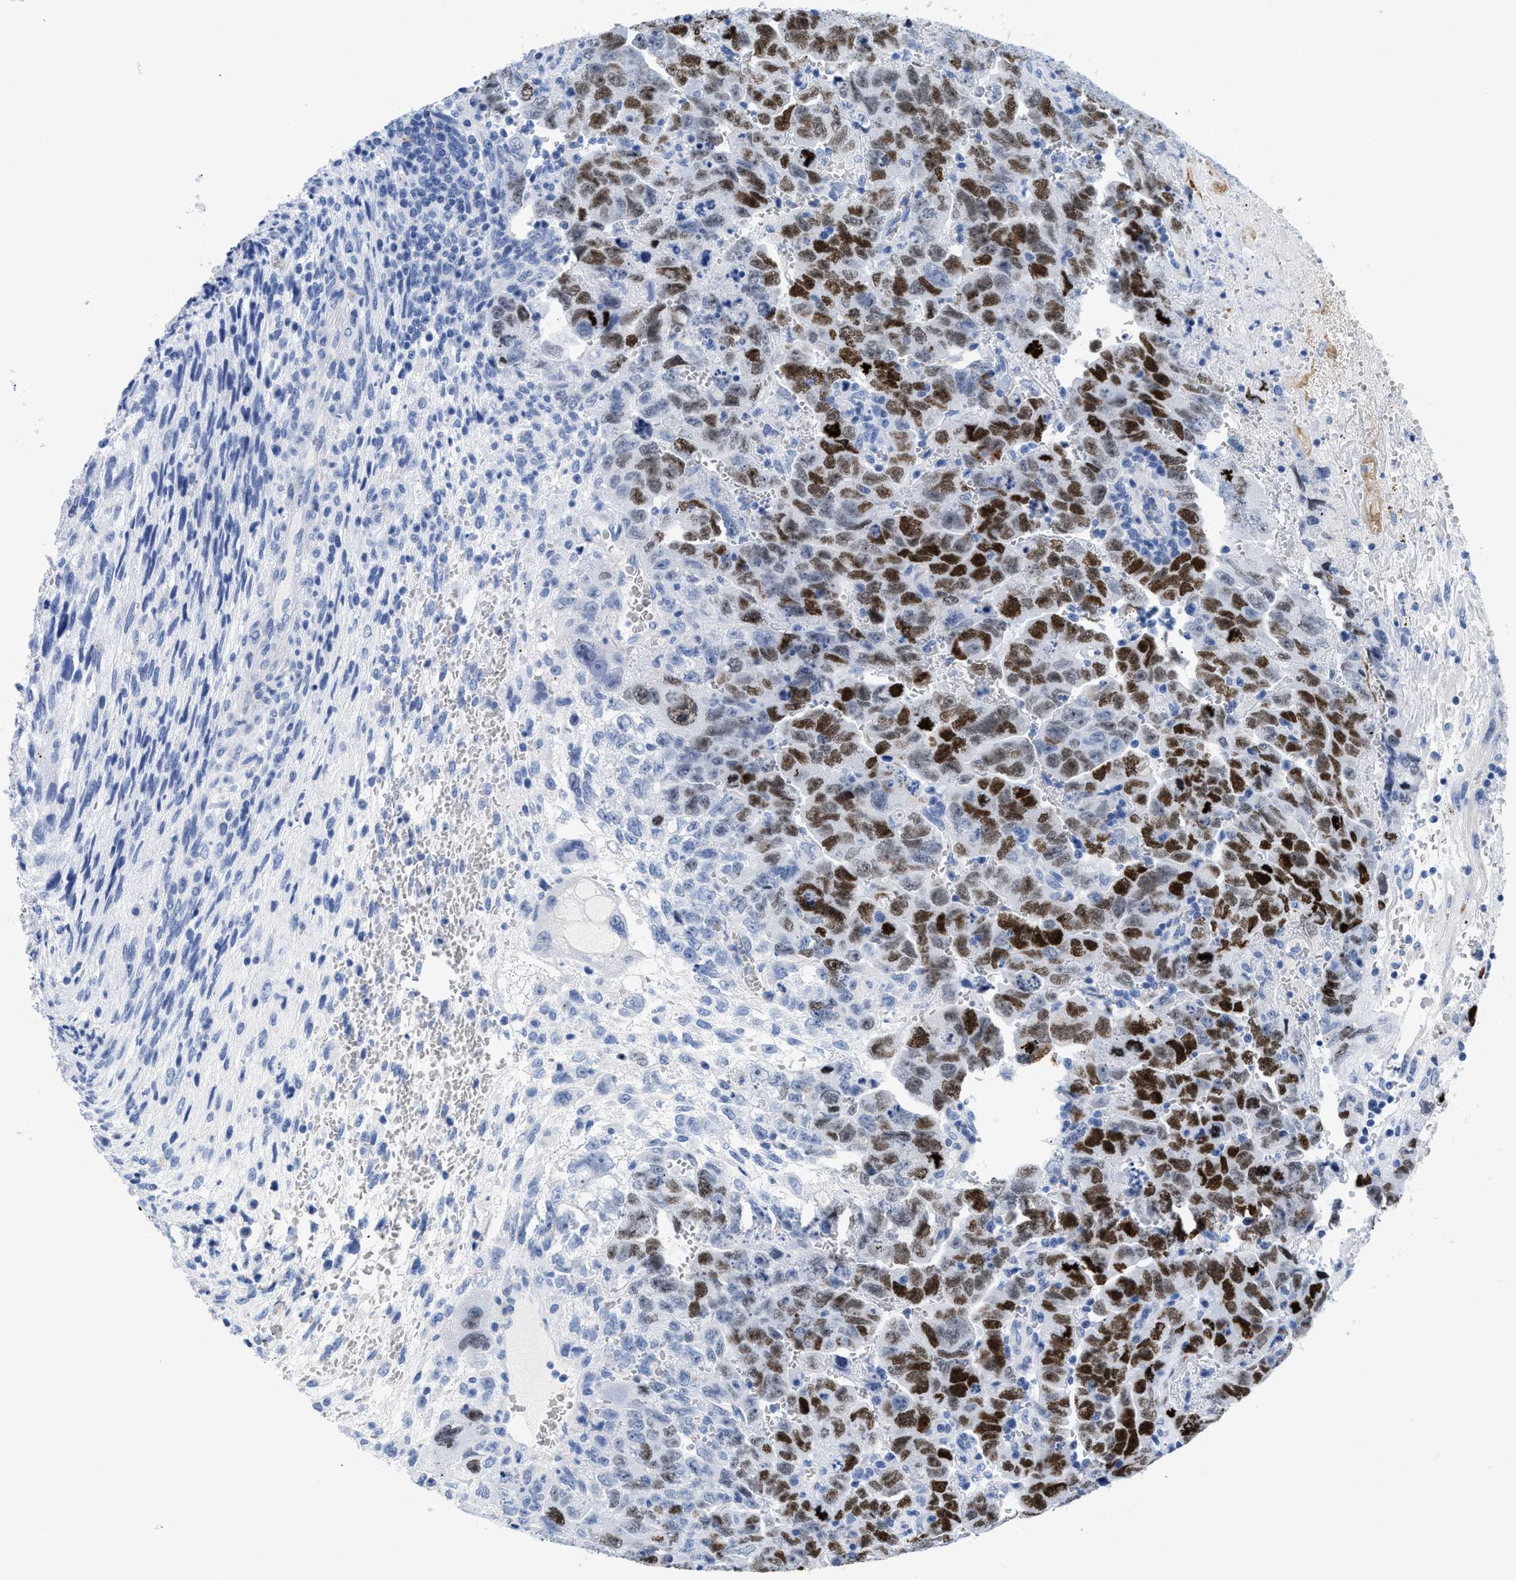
{"staining": {"intensity": "strong", "quantity": "25%-75%", "location": "nuclear"}, "tissue": "testis cancer", "cell_type": "Tumor cells", "image_type": "cancer", "snomed": [{"axis": "morphology", "description": "Carcinoma, Embryonal, NOS"}, {"axis": "topography", "description": "Testis"}], "caption": "A high-resolution photomicrograph shows IHC staining of testis embryonal carcinoma, which exhibits strong nuclear expression in about 25%-75% of tumor cells.", "gene": "DUSP26", "patient": {"sex": "male", "age": 28}}